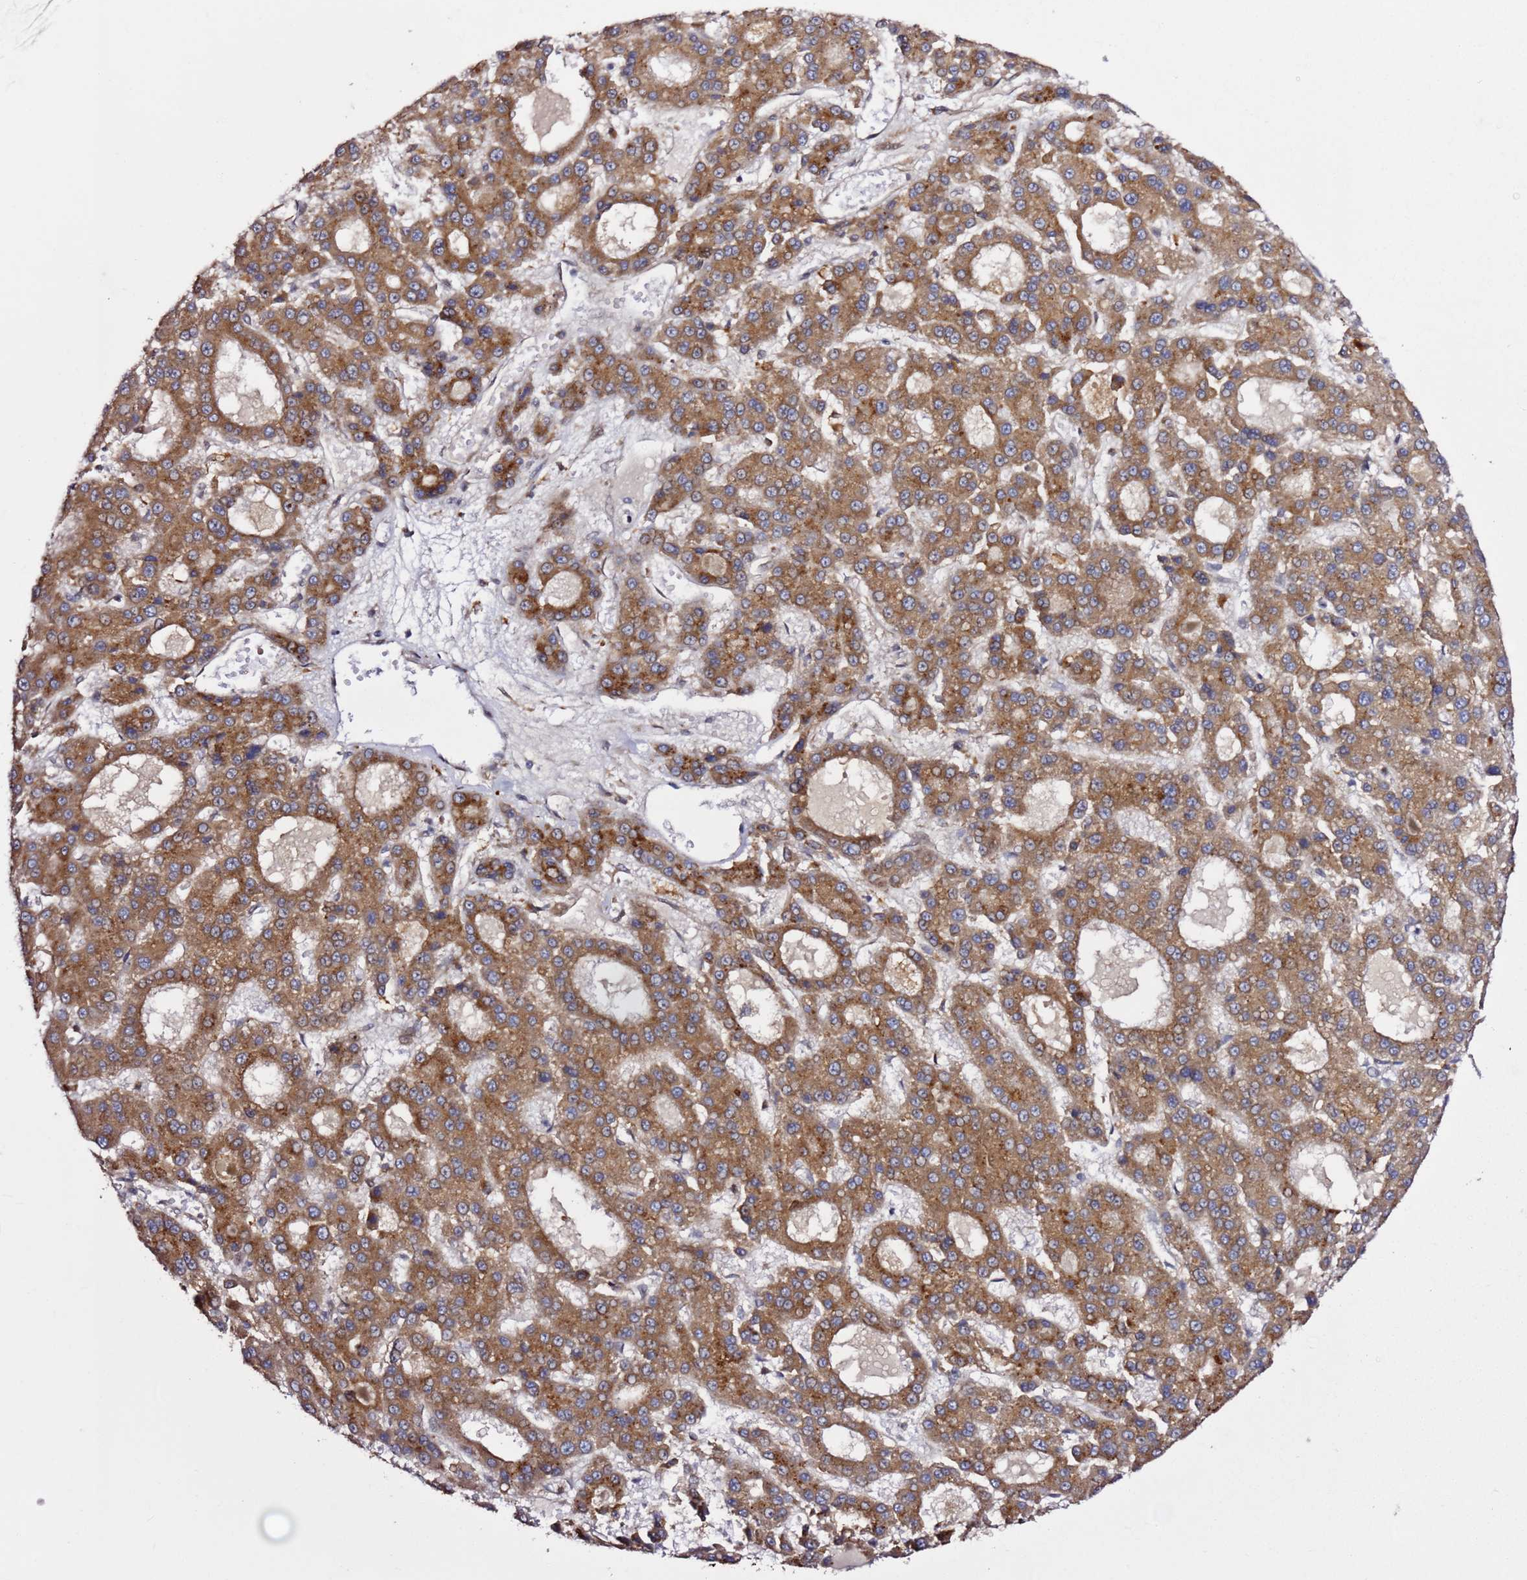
{"staining": {"intensity": "moderate", "quantity": ">75%", "location": "cytoplasmic/membranous"}, "tissue": "liver cancer", "cell_type": "Tumor cells", "image_type": "cancer", "snomed": [{"axis": "morphology", "description": "Carcinoma, Hepatocellular, NOS"}, {"axis": "topography", "description": "Liver"}], "caption": "IHC photomicrograph of neoplastic tissue: human liver cancer stained using immunohistochemistry (IHC) reveals medium levels of moderate protein expression localized specifically in the cytoplasmic/membranous of tumor cells, appearing as a cytoplasmic/membranous brown color.", "gene": "PRKAB2", "patient": {"sex": "male", "age": 70}}